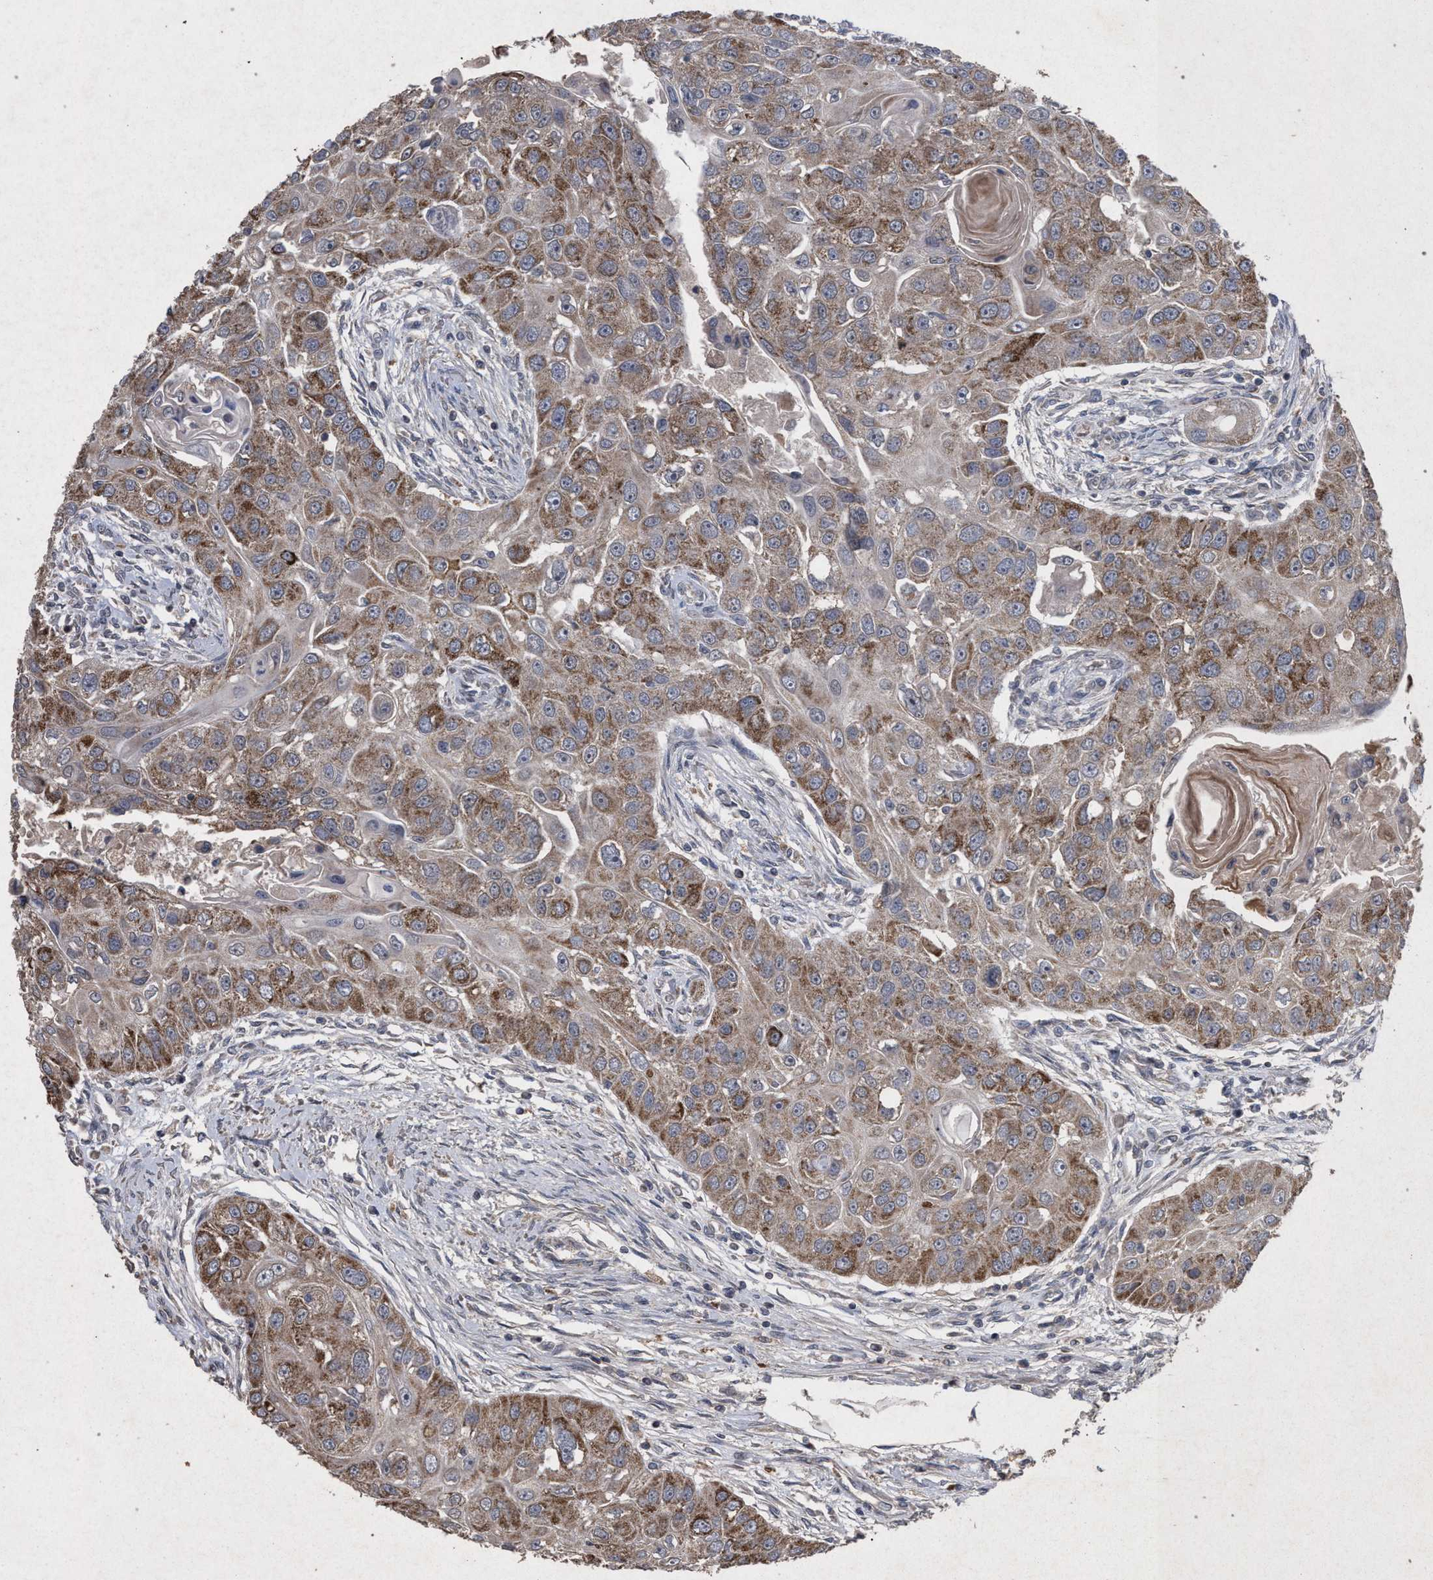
{"staining": {"intensity": "strong", "quantity": "25%-75%", "location": "cytoplasmic/membranous"}, "tissue": "head and neck cancer", "cell_type": "Tumor cells", "image_type": "cancer", "snomed": [{"axis": "morphology", "description": "Normal tissue, NOS"}, {"axis": "morphology", "description": "Squamous cell carcinoma, NOS"}, {"axis": "topography", "description": "Skeletal muscle"}, {"axis": "topography", "description": "Head-Neck"}], "caption": "Immunohistochemistry (IHC) (DAB (3,3'-diaminobenzidine)) staining of human head and neck squamous cell carcinoma reveals strong cytoplasmic/membranous protein positivity in about 25%-75% of tumor cells.", "gene": "PKD2L1", "patient": {"sex": "male", "age": 51}}